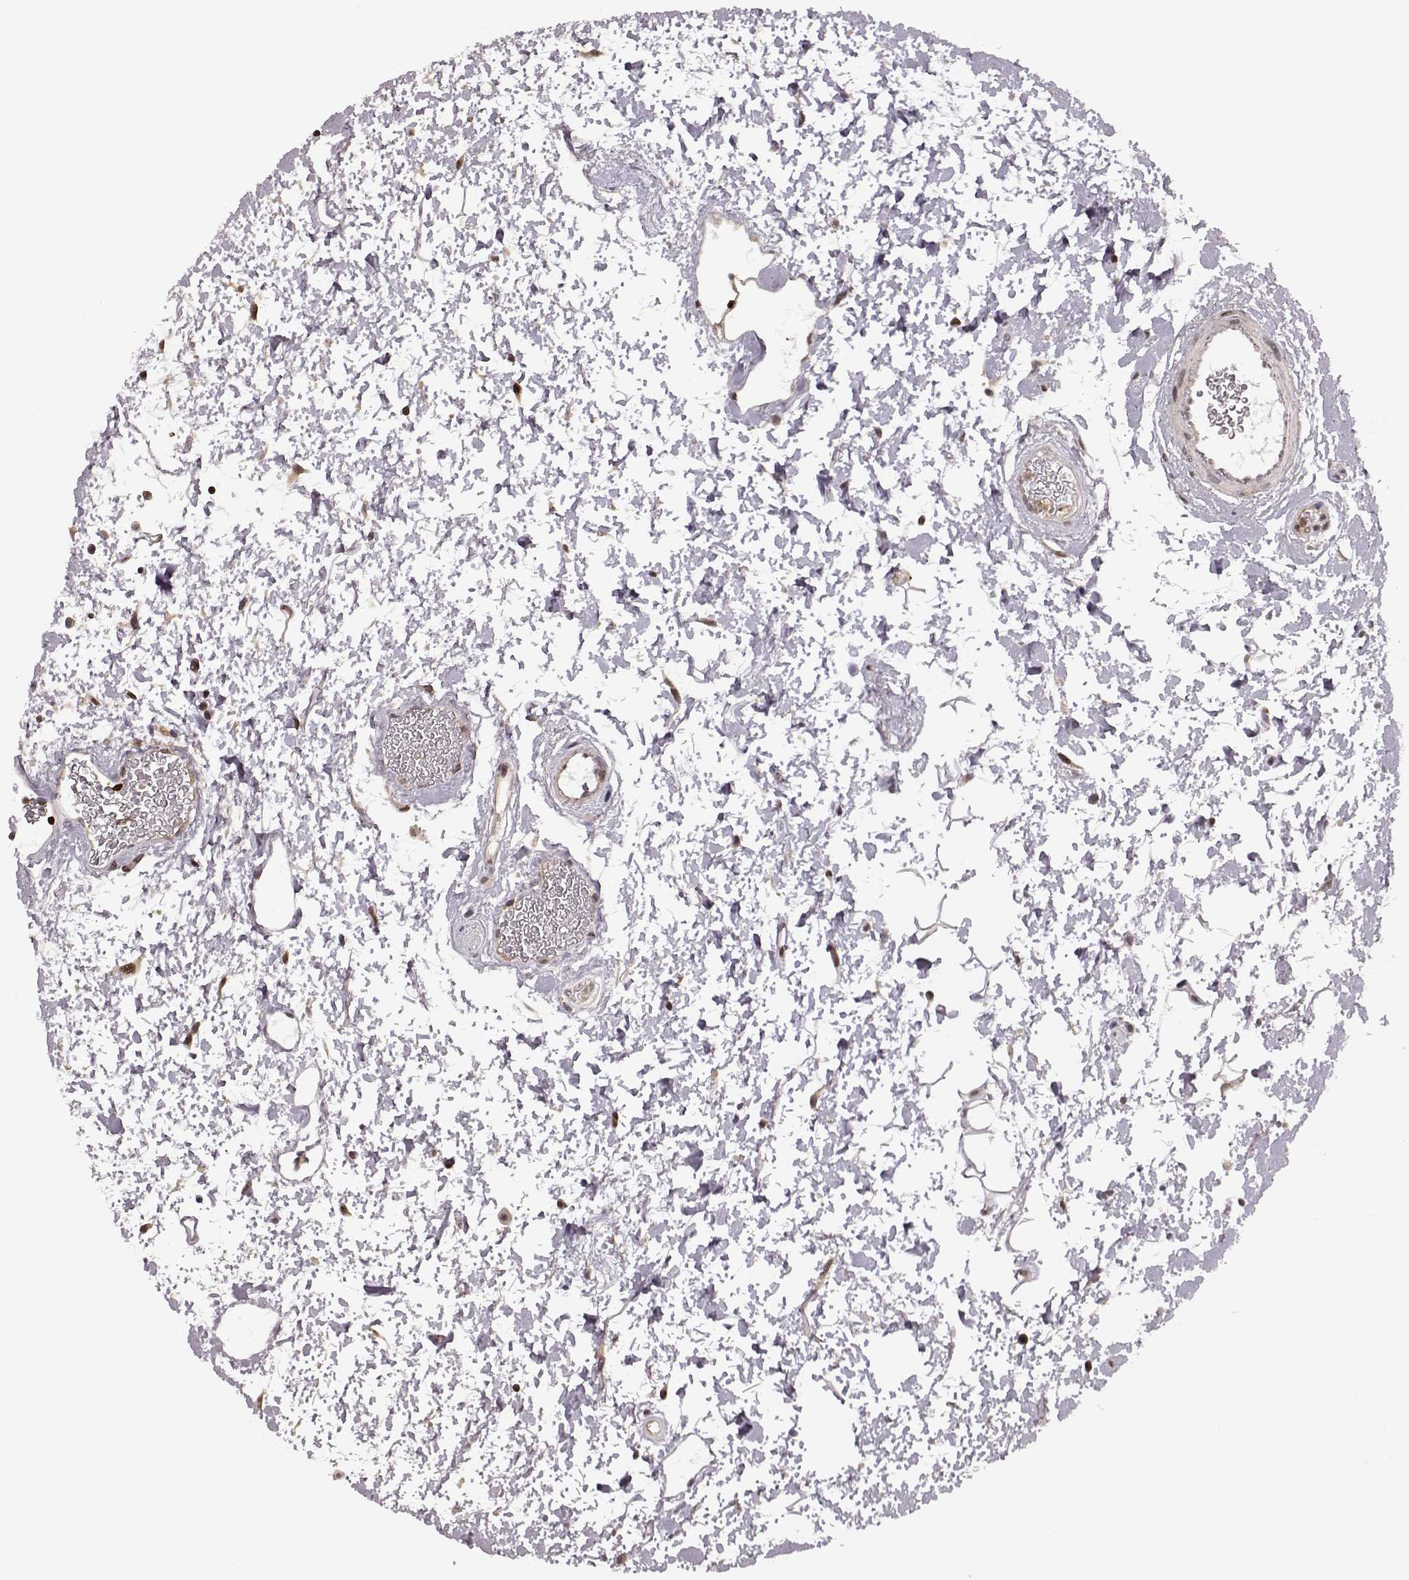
{"staining": {"intensity": "negative", "quantity": "none", "location": "none"}, "tissue": "oral mucosa", "cell_type": "Squamous epithelial cells", "image_type": "normal", "snomed": [{"axis": "morphology", "description": "Normal tissue, NOS"}, {"axis": "topography", "description": "Oral tissue"}], "caption": "An image of oral mucosa stained for a protein shows no brown staining in squamous epithelial cells.", "gene": "MFSD1", "patient": {"sex": "male", "age": 72}}